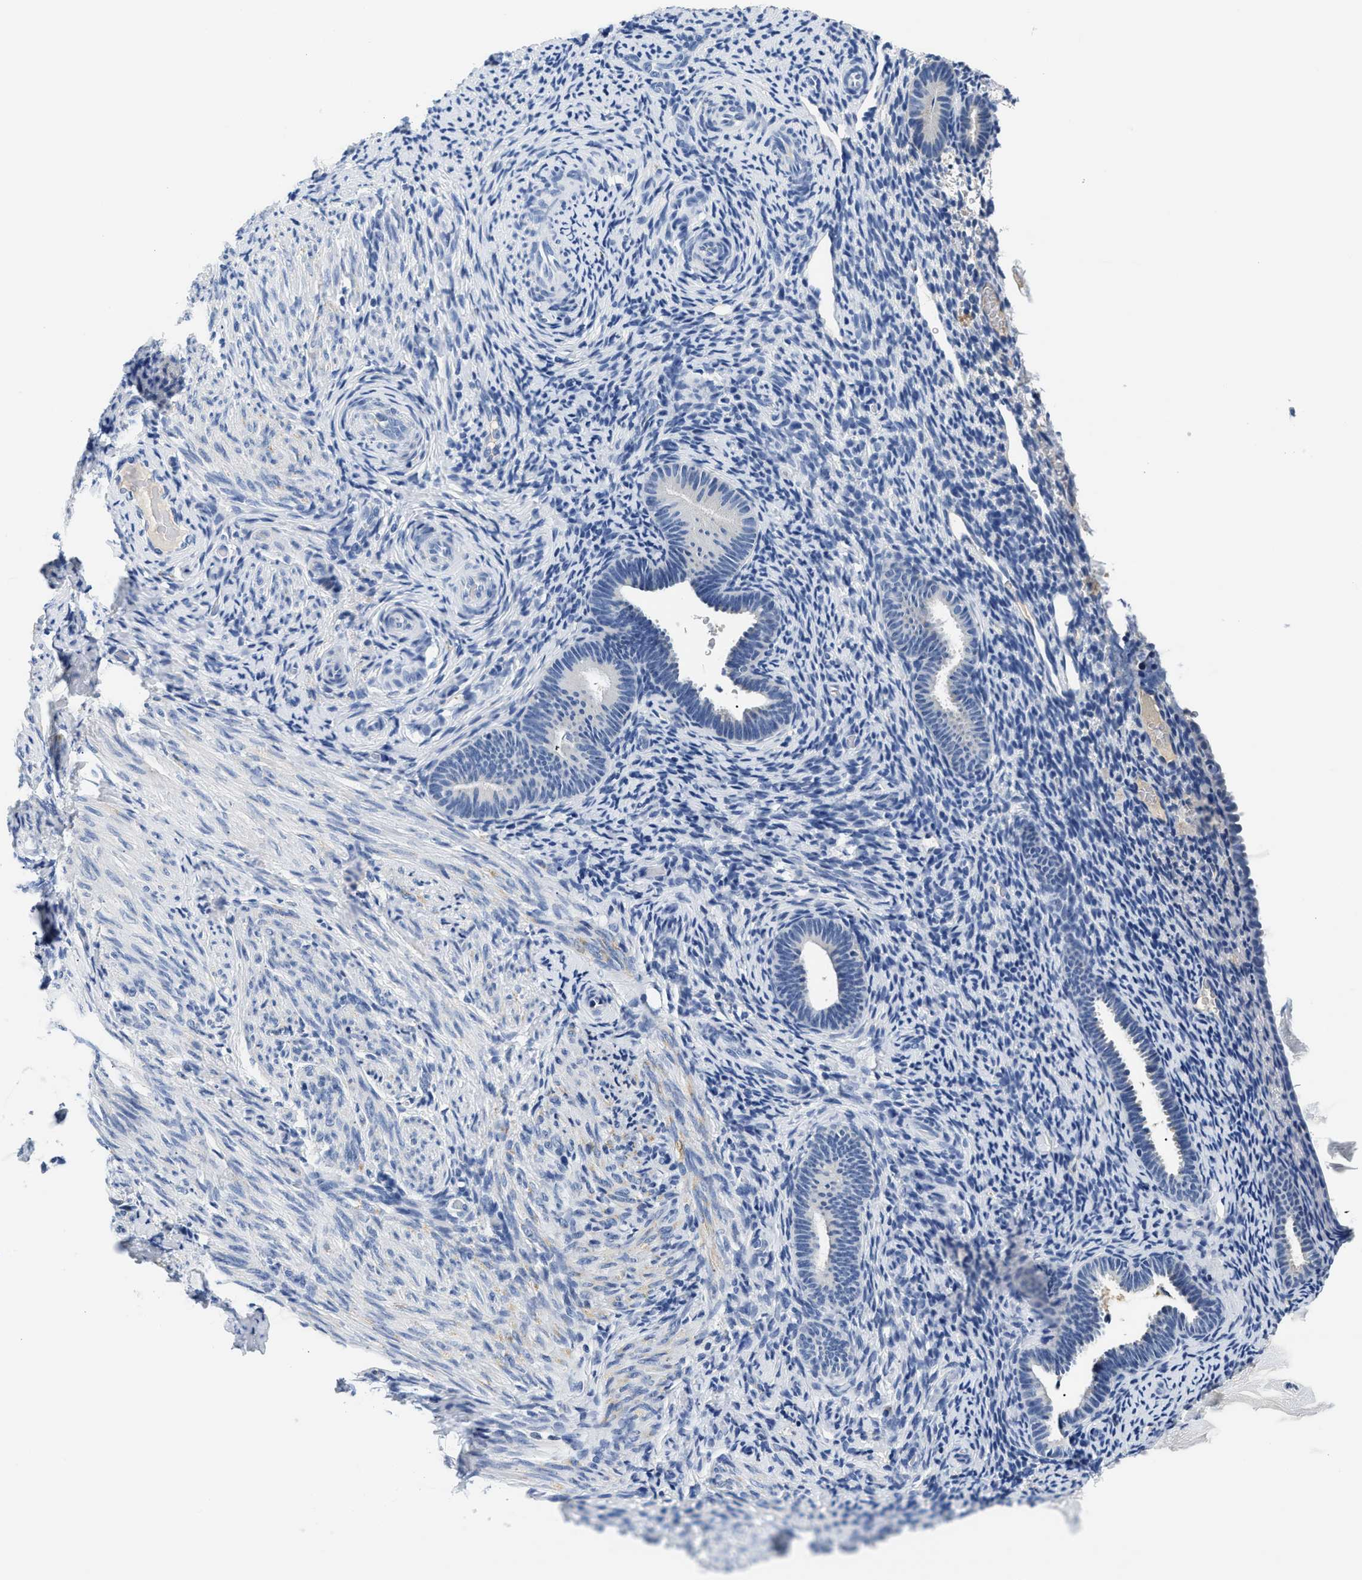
{"staining": {"intensity": "negative", "quantity": "none", "location": "none"}, "tissue": "endometrium", "cell_type": "Cells in endometrial stroma", "image_type": "normal", "snomed": [{"axis": "morphology", "description": "Normal tissue, NOS"}, {"axis": "topography", "description": "Endometrium"}], "caption": "A photomicrograph of human endometrium is negative for staining in cells in endometrial stroma. (Stains: DAB (3,3'-diaminobenzidine) immunohistochemistry with hematoxylin counter stain, Microscopy: brightfield microscopy at high magnification).", "gene": "PCK2", "patient": {"sex": "female", "age": 51}}